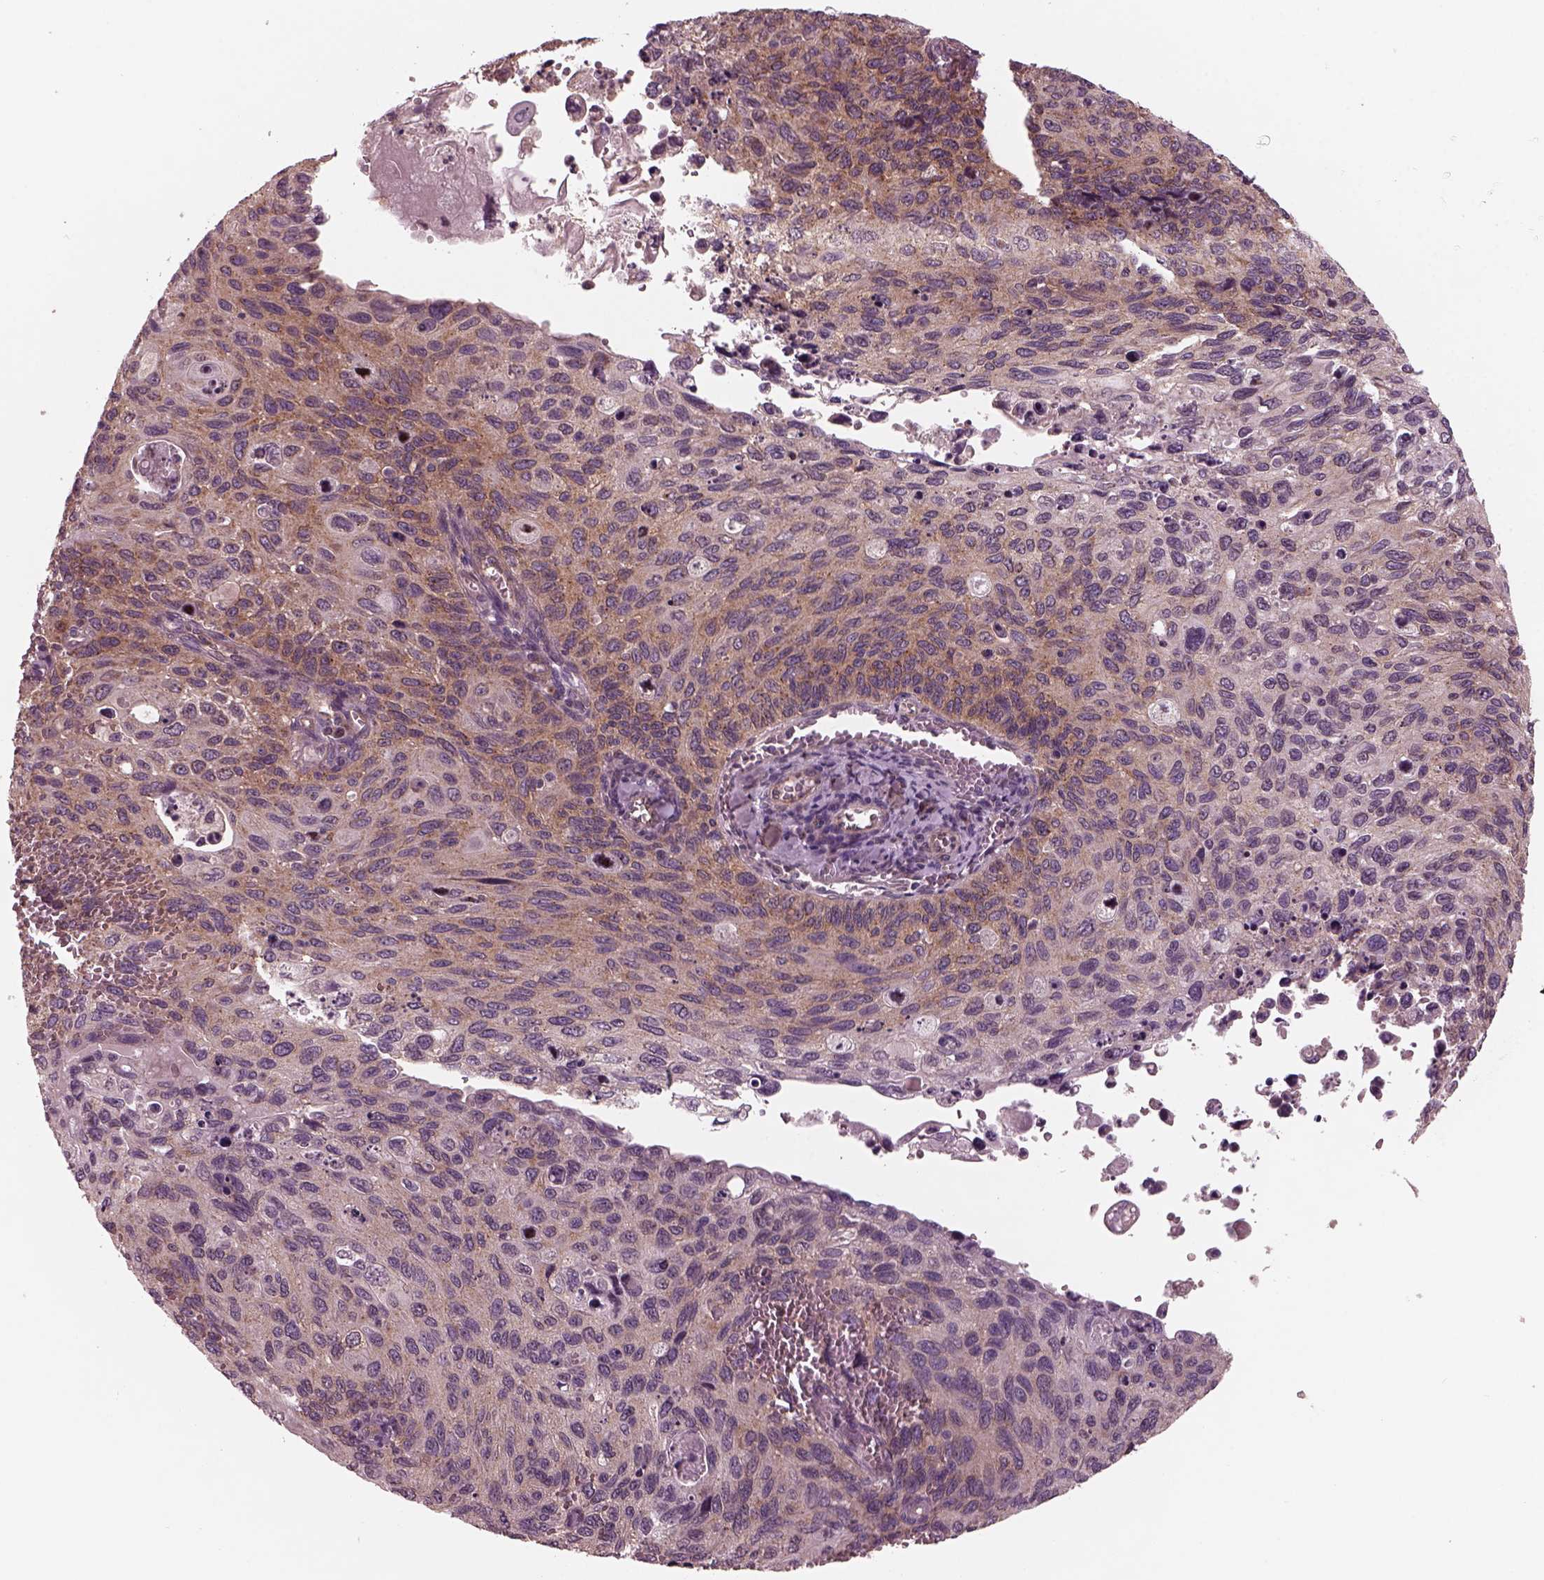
{"staining": {"intensity": "moderate", "quantity": ">75%", "location": "cytoplasmic/membranous"}, "tissue": "cervical cancer", "cell_type": "Tumor cells", "image_type": "cancer", "snomed": [{"axis": "morphology", "description": "Squamous cell carcinoma, NOS"}, {"axis": "topography", "description": "Cervix"}], "caption": "Moderate cytoplasmic/membranous protein positivity is seen in approximately >75% of tumor cells in squamous cell carcinoma (cervical). The staining is performed using DAB brown chromogen to label protein expression. The nuclei are counter-stained blue using hematoxylin.", "gene": "TUBG1", "patient": {"sex": "female", "age": 70}}